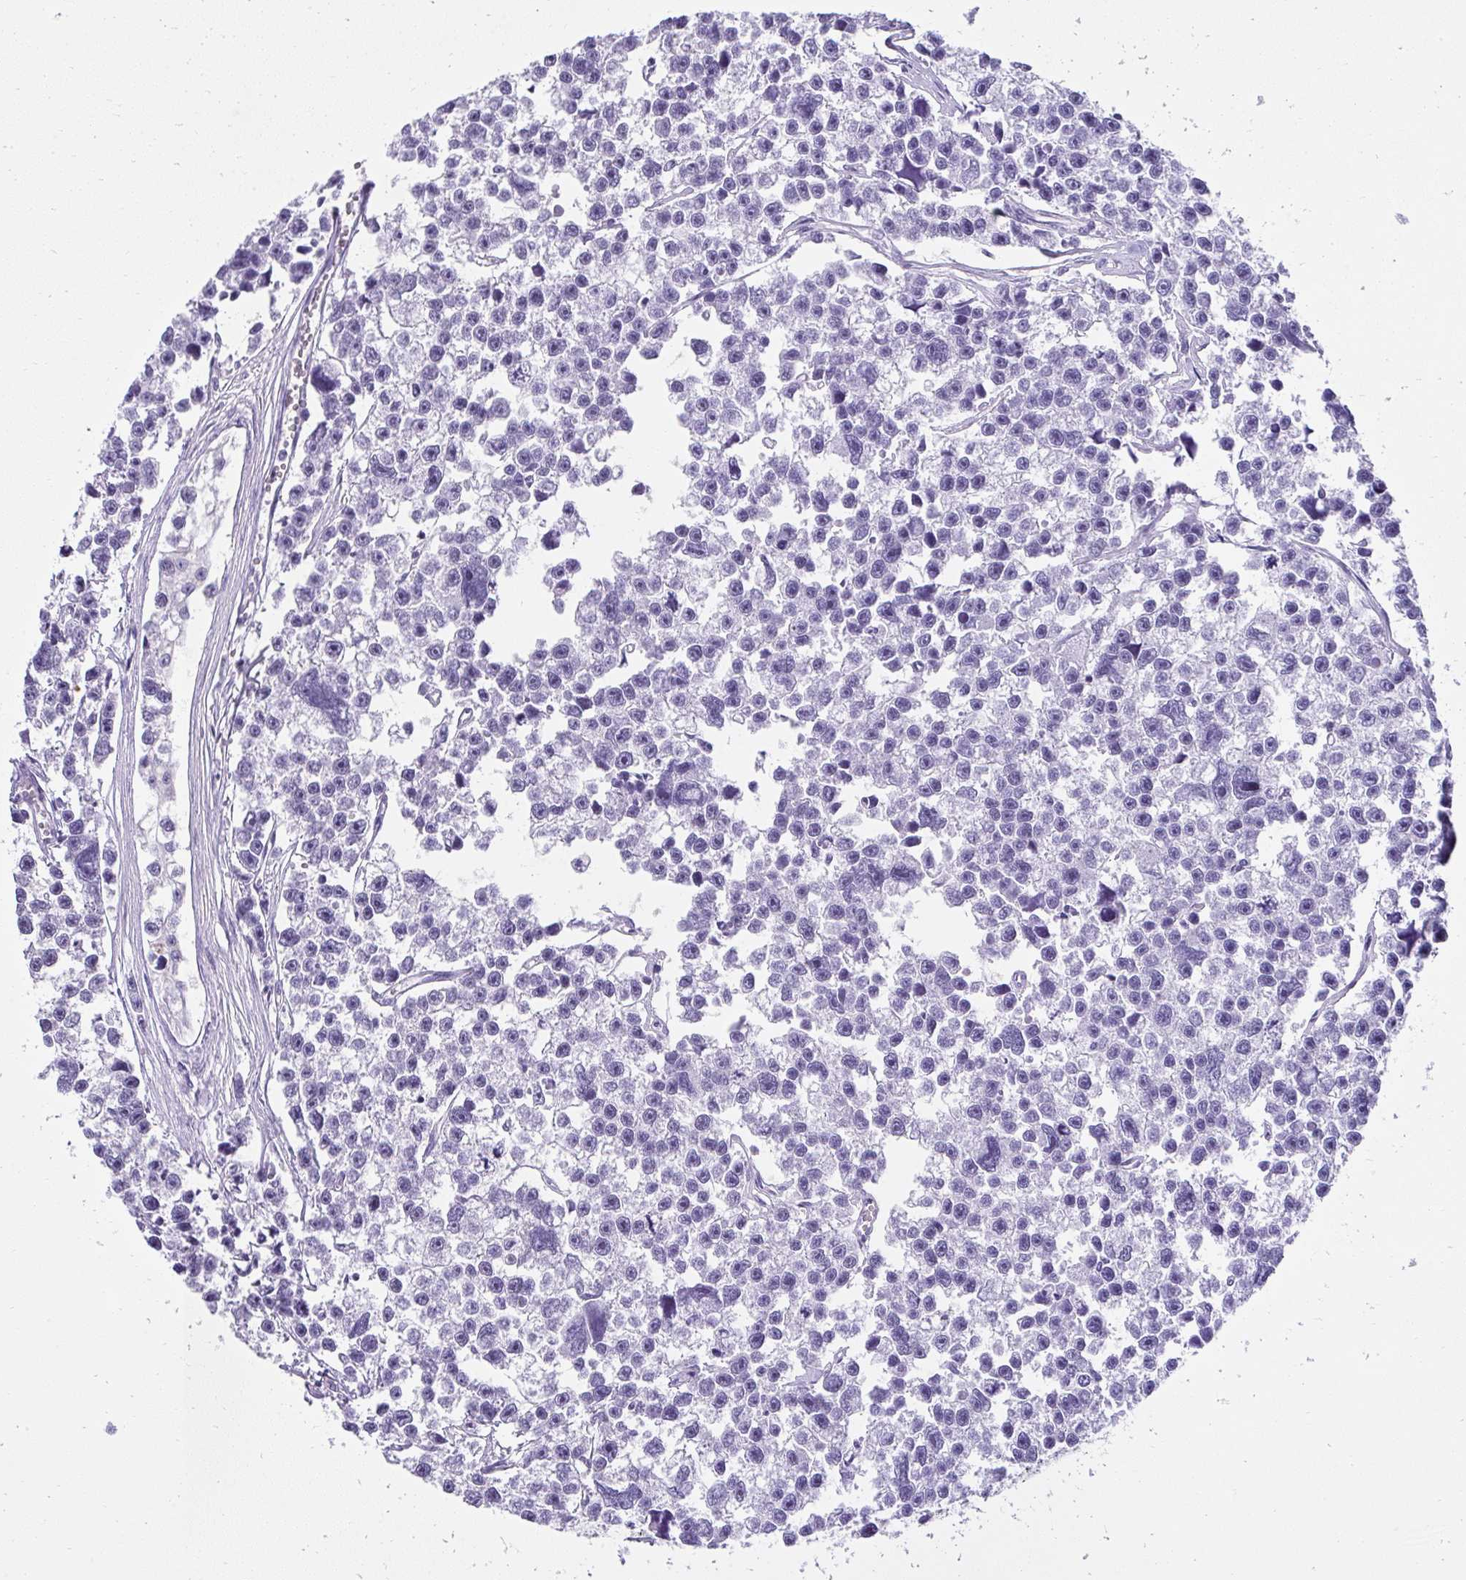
{"staining": {"intensity": "negative", "quantity": "none", "location": "none"}, "tissue": "testis cancer", "cell_type": "Tumor cells", "image_type": "cancer", "snomed": [{"axis": "morphology", "description": "Seminoma, NOS"}, {"axis": "topography", "description": "Testis"}], "caption": "Micrograph shows no protein positivity in tumor cells of testis cancer (seminoma) tissue.", "gene": "RNF183", "patient": {"sex": "male", "age": 26}}